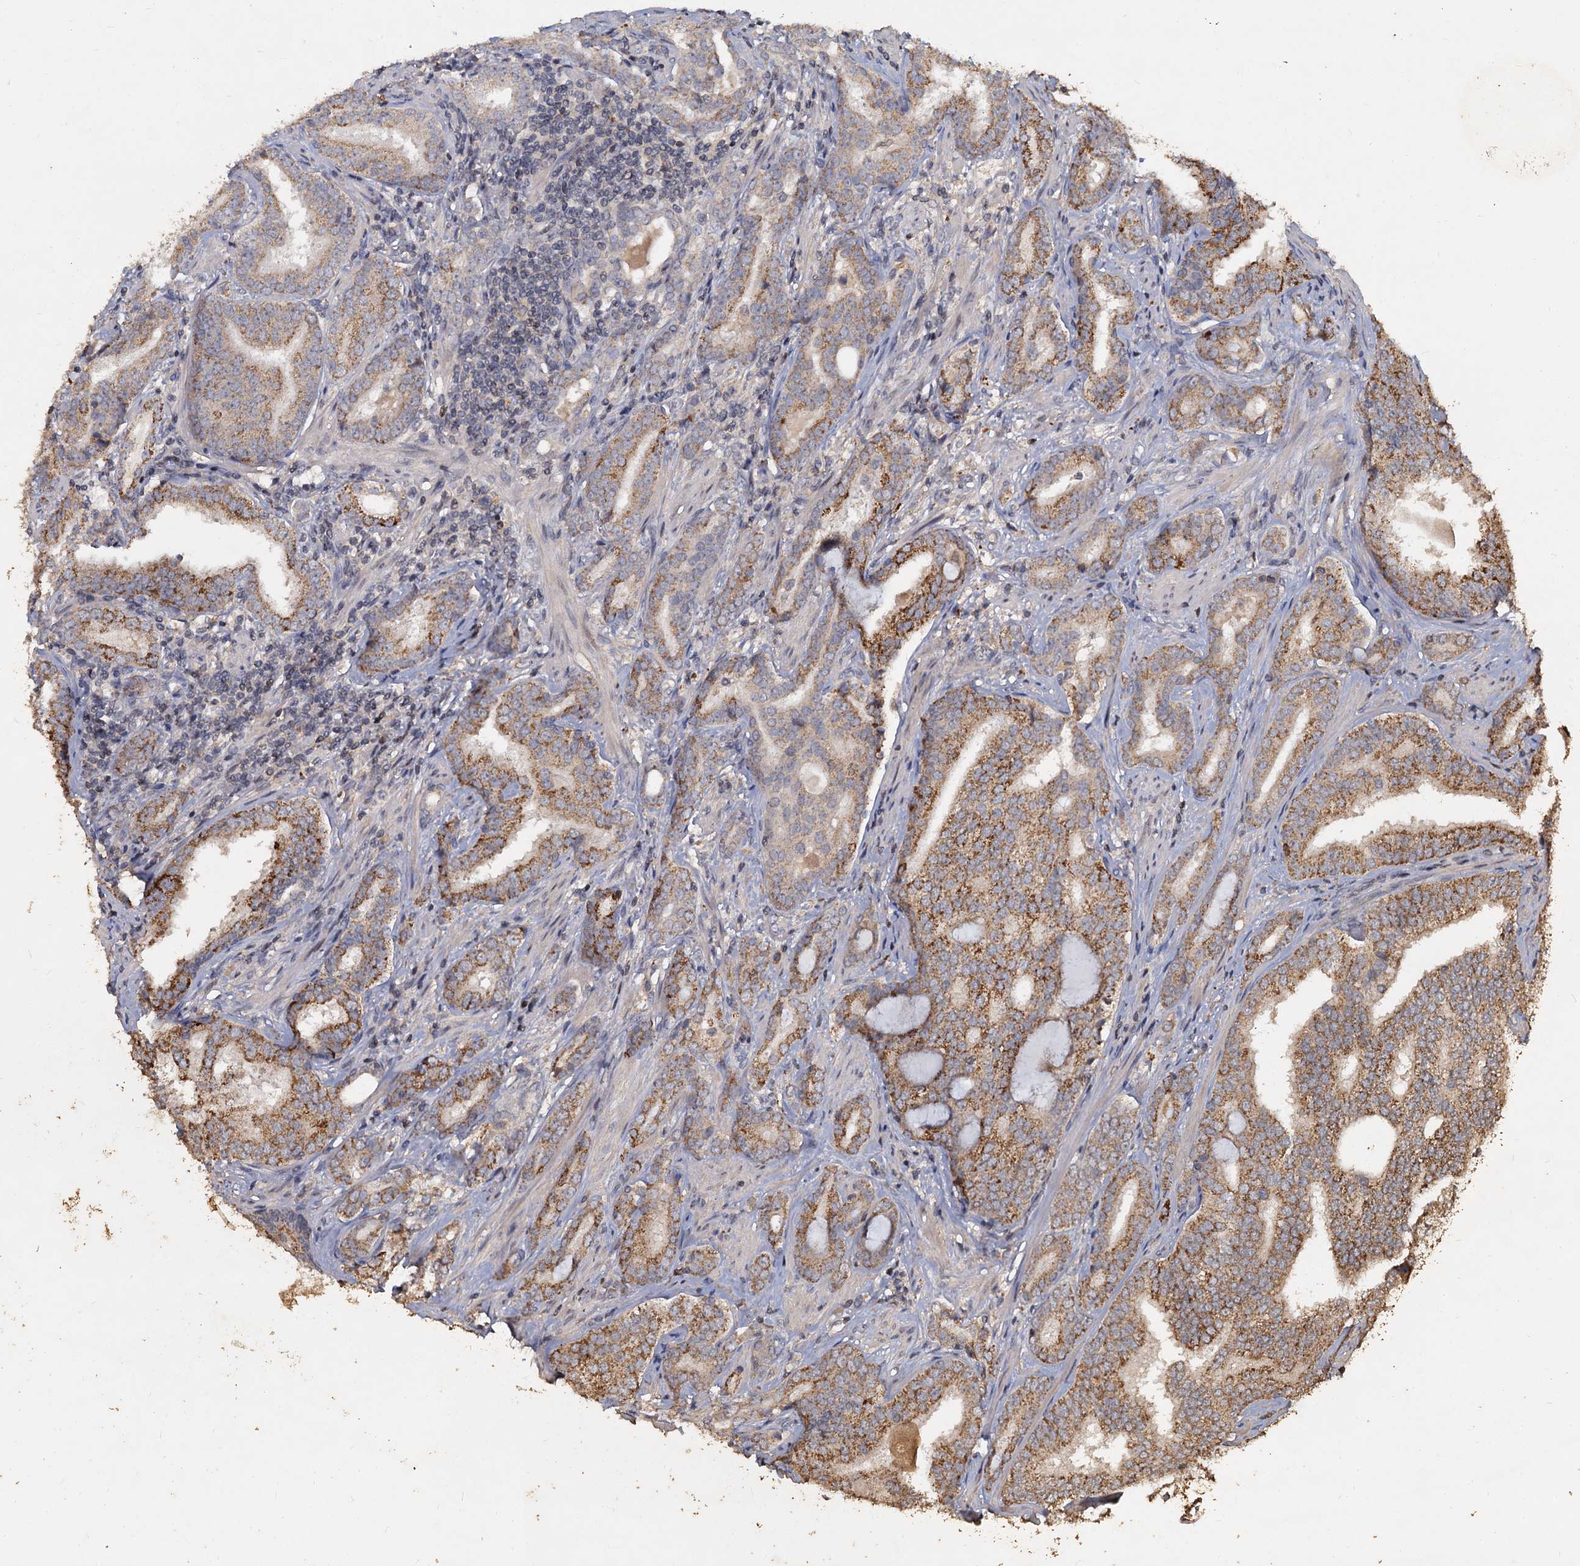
{"staining": {"intensity": "moderate", "quantity": ">75%", "location": "cytoplasmic/membranous"}, "tissue": "prostate cancer", "cell_type": "Tumor cells", "image_type": "cancer", "snomed": [{"axis": "morphology", "description": "Adenocarcinoma, High grade"}, {"axis": "topography", "description": "Prostate"}], "caption": "Prostate high-grade adenocarcinoma stained with a brown dye shows moderate cytoplasmic/membranous positive expression in about >75% of tumor cells.", "gene": "CCDC61", "patient": {"sex": "male", "age": 63}}